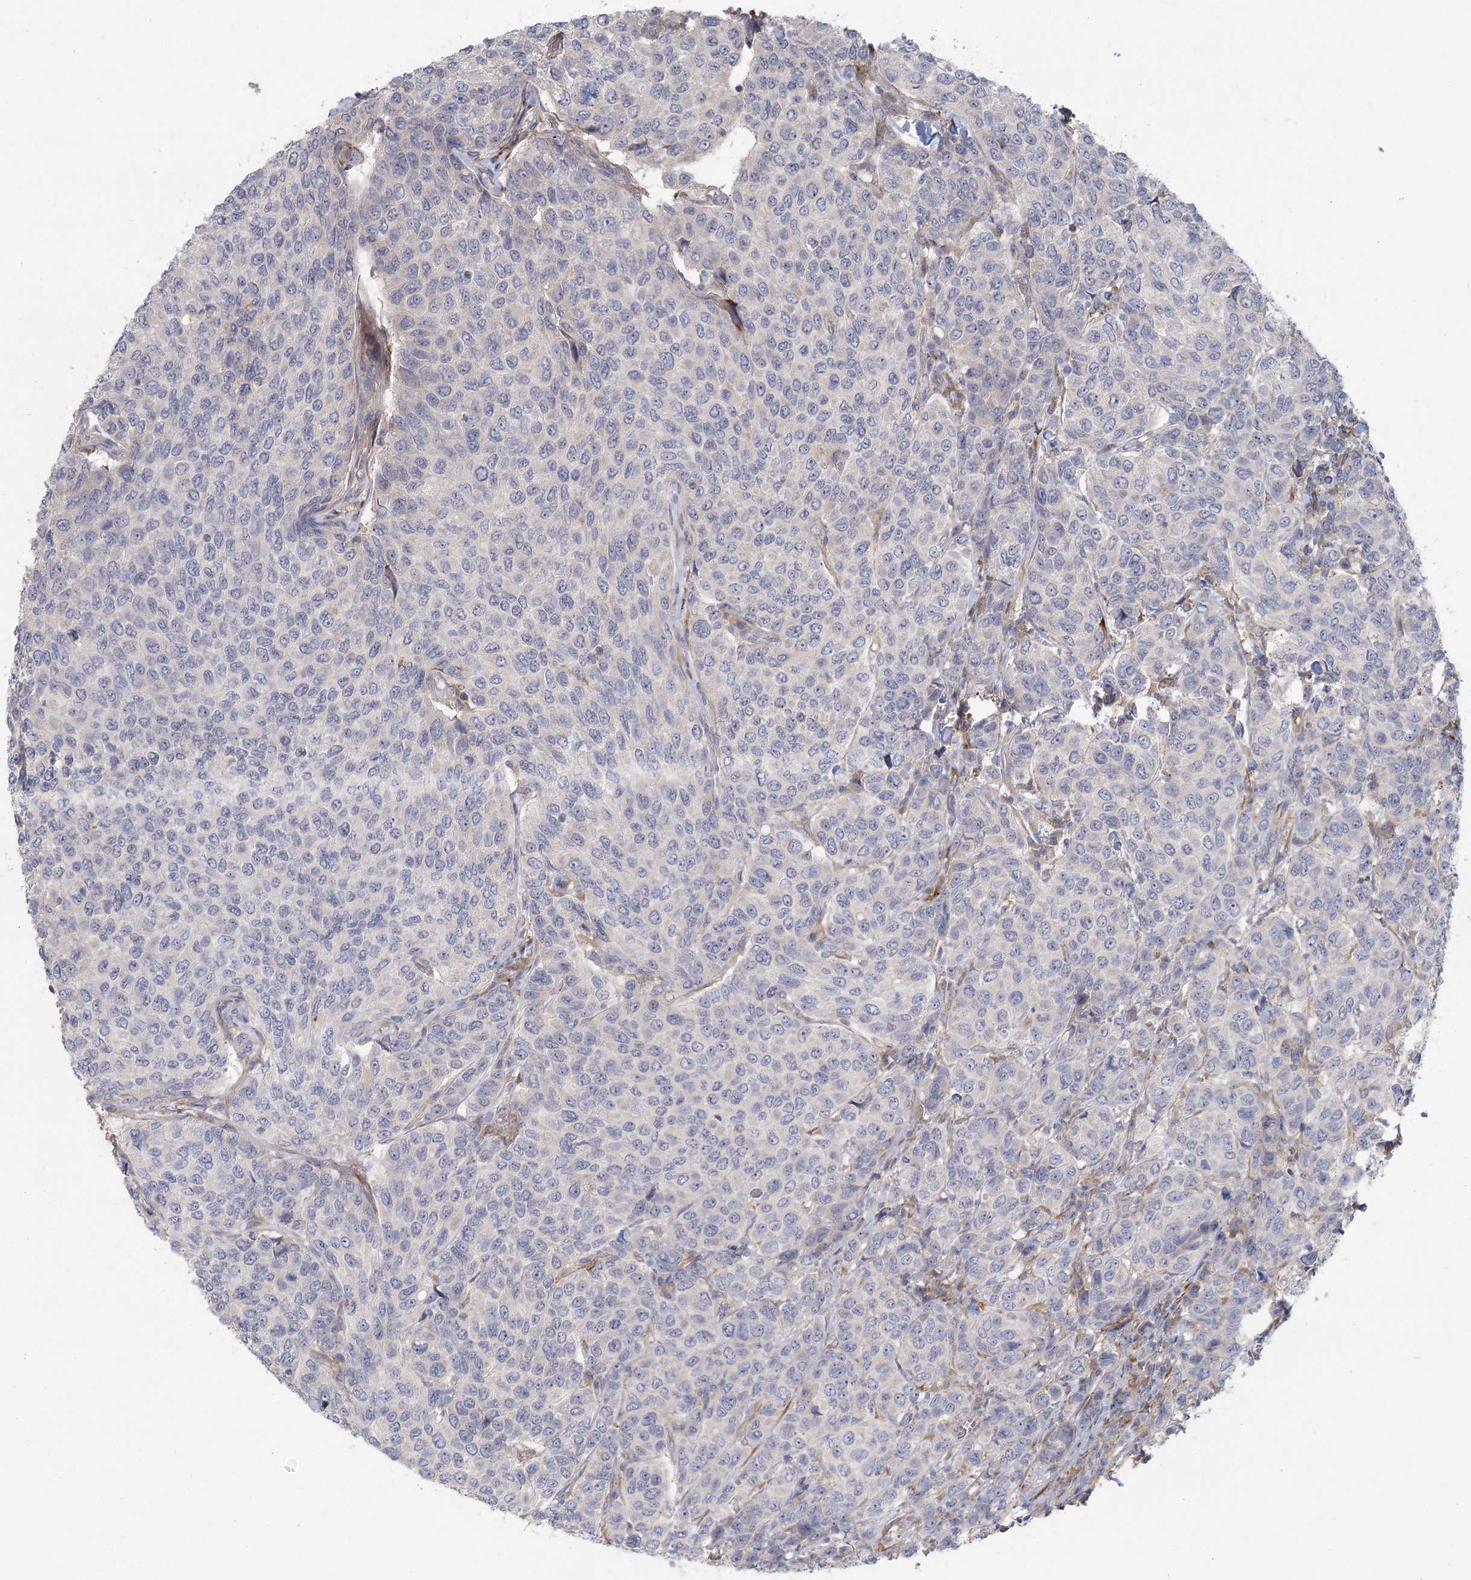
{"staining": {"intensity": "negative", "quantity": "none", "location": "none"}, "tissue": "breast cancer", "cell_type": "Tumor cells", "image_type": "cancer", "snomed": [{"axis": "morphology", "description": "Duct carcinoma"}, {"axis": "topography", "description": "Breast"}], "caption": "Immunohistochemistry (IHC) photomicrograph of human breast invasive ductal carcinoma stained for a protein (brown), which shows no staining in tumor cells.", "gene": "FAM110C", "patient": {"sex": "female", "age": 55}}